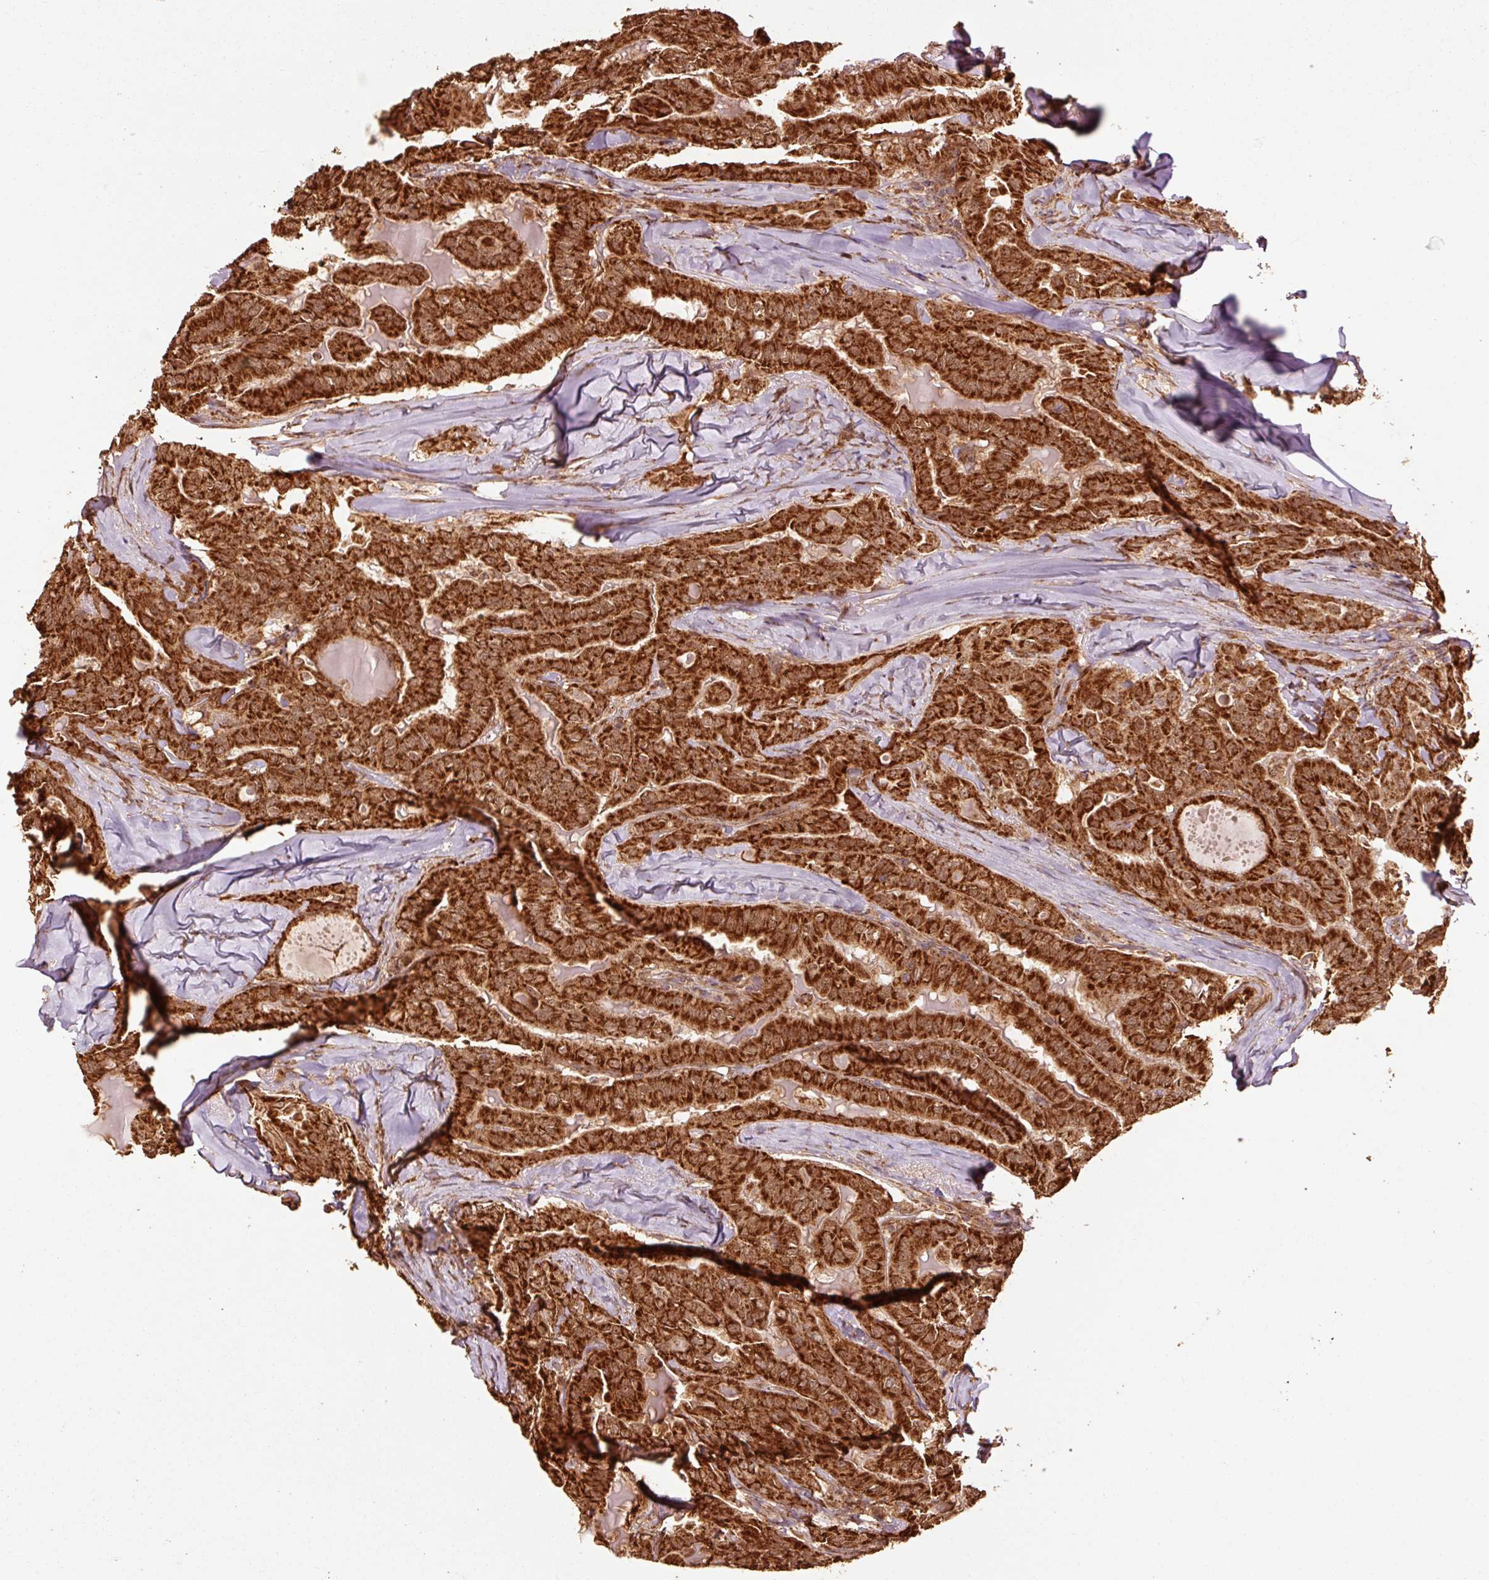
{"staining": {"intensity": "strong", "quantity": ">75%", "location": "cytoplasmic/membranous"}, "tissue": "thyroid cancer", "cell_type": "Tumor cells", "image_type": "cancer", "snomed": [{"axis": "morphology", "description": "Papillary adenocarcinoma, NOS"}, {"axis": "topography", "description": "Thyroid gland"}], "caption": "Tumor cells display high levels of strong cytoplasmic/membranous positivity in about >75% of cells in human thyroid papillary adenocarcinoma. (DAB IHC with brightfield microscopy, high magnification).", "gene": "MRPL16", "patient": {"sex": "female", "age": 68}}